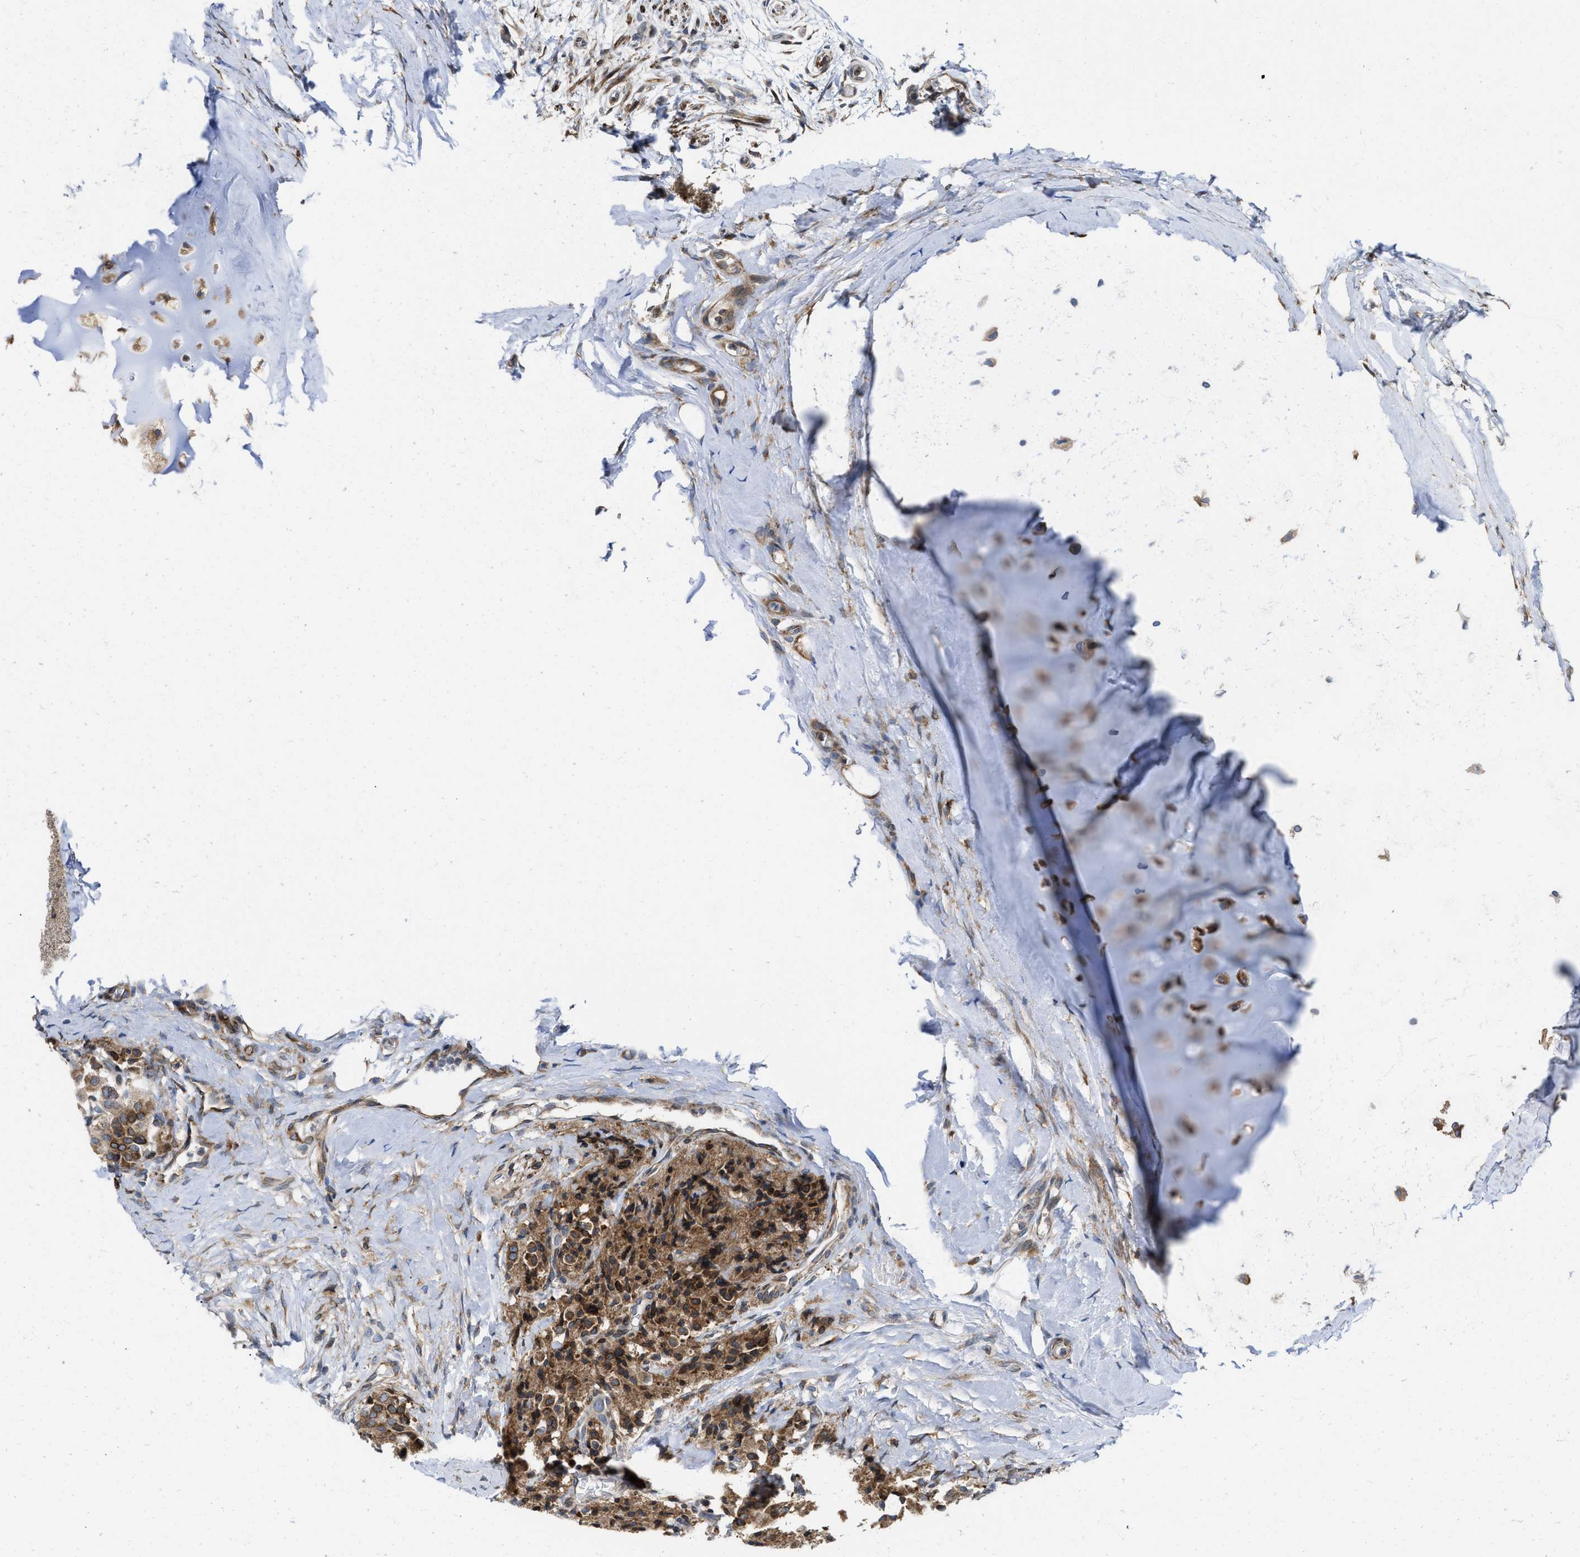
{"staining": {"intensity": "moderate", "quantity": ">75%", "location": "cytoplasmic/membranous"}, "tissue": "carcinoid", "cell_type": "Tumor cells", "image_type": "cancer", "snomed": [{"axis": "morphology", "description": "Carcinoid, malignant, NOS"}, {"axis": "topography", "description": "Lung"}], "caption": "Carcinoid was stained to show a protein in brown. There is medium levels of moderate cytoplasmic/membranous staining in approximately >75% of tumor cells.", "gene": "ERLIN2", "patient": {"sex": "male", "age": 30}}